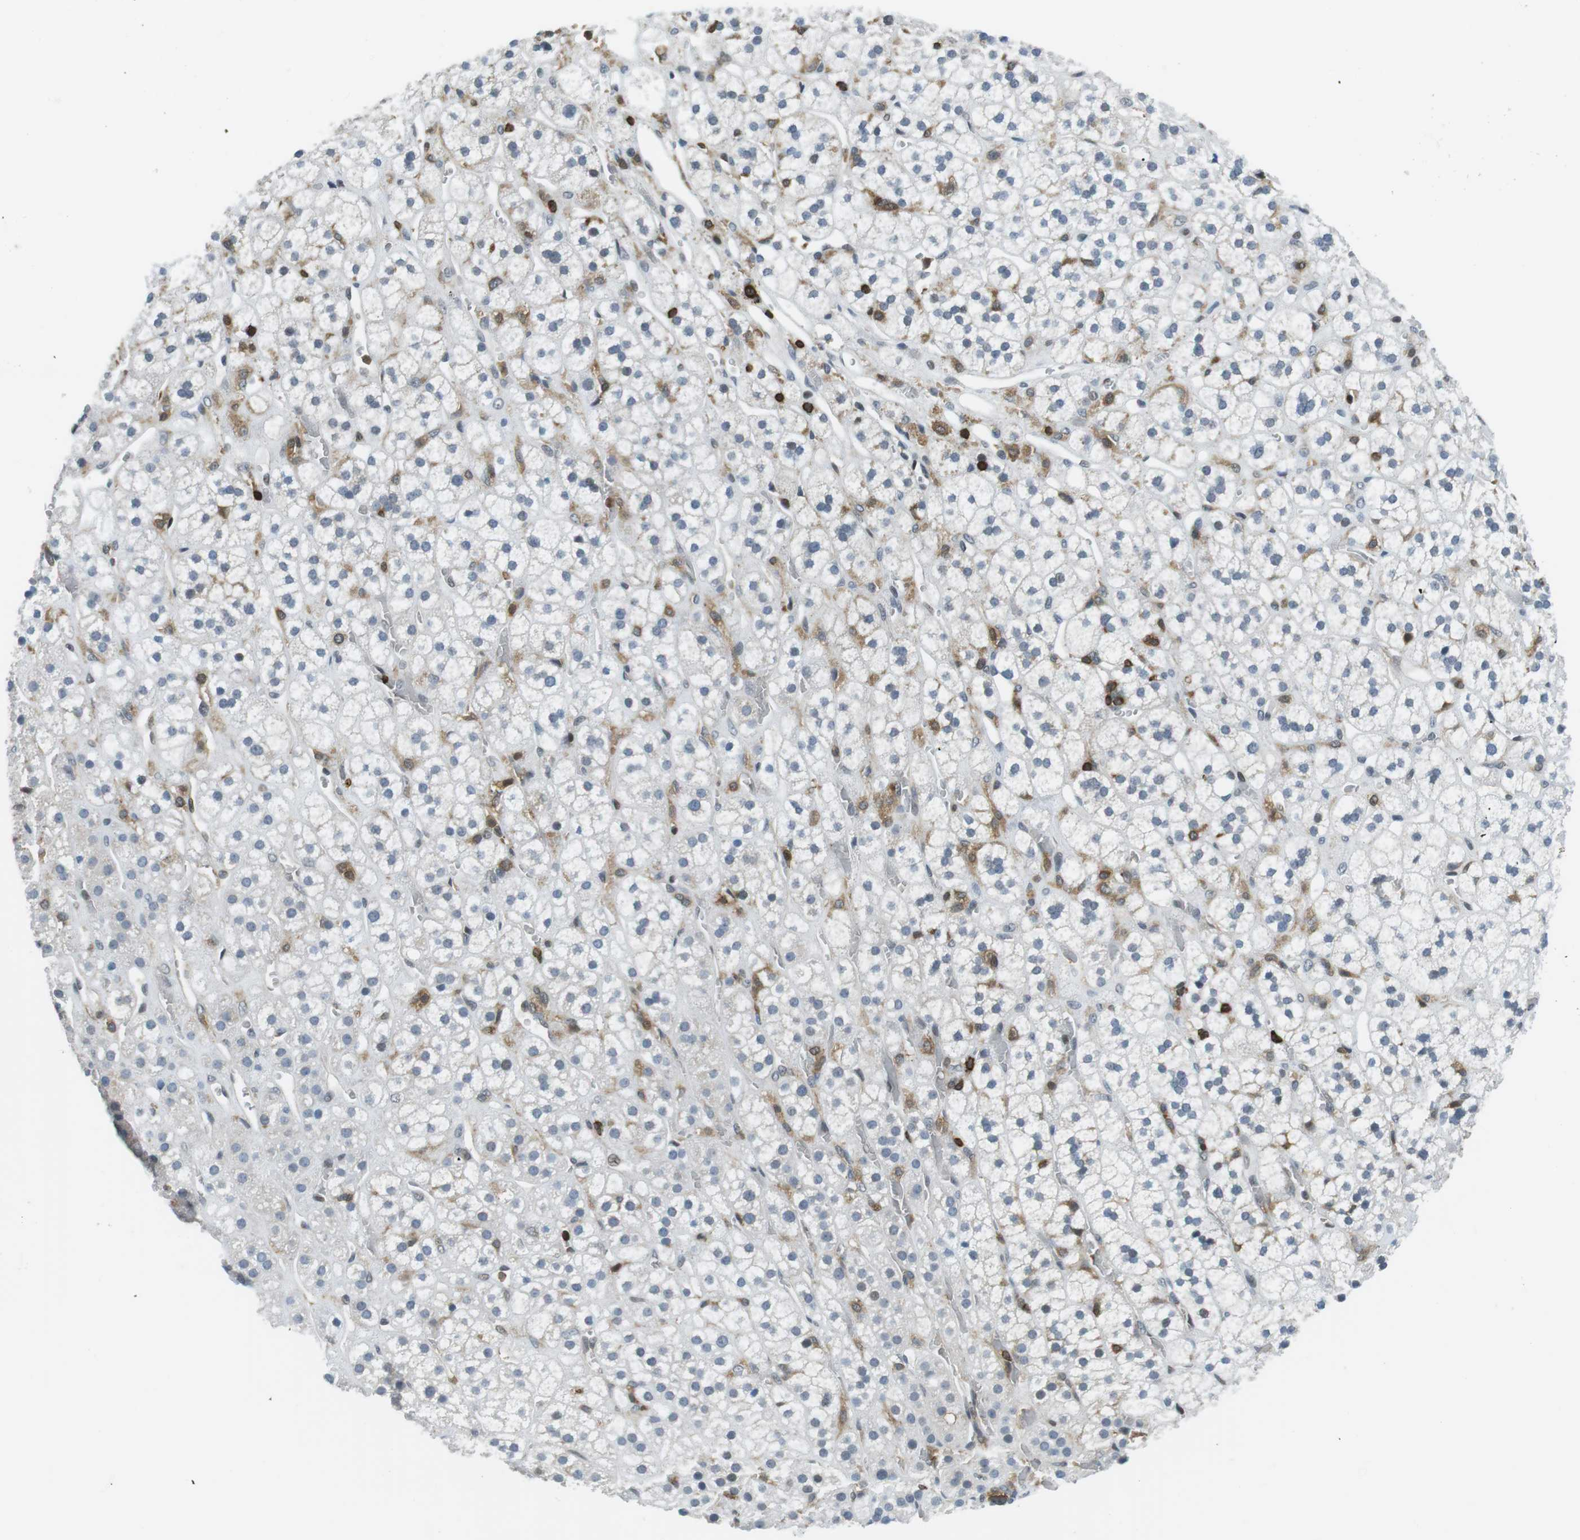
{"staining": {"intensity": "negative", "quantity": "none", "location": "none"}, "tissue": "adrenal gland", "cell_type": "Glandular cells", "image_type": "normal", "snomed": [{"axis": "morphology", "description": "Normal tissue, NOS"}, {"axis": "topography", "description": "Adrenal gland"}], "caption": "IHC micrograph of benign adrenal gland stained for a protein (brown), which shows no positivity in glandular cells.", "gene": "STK10", "patient": {"sex": "male", "age": 56}}